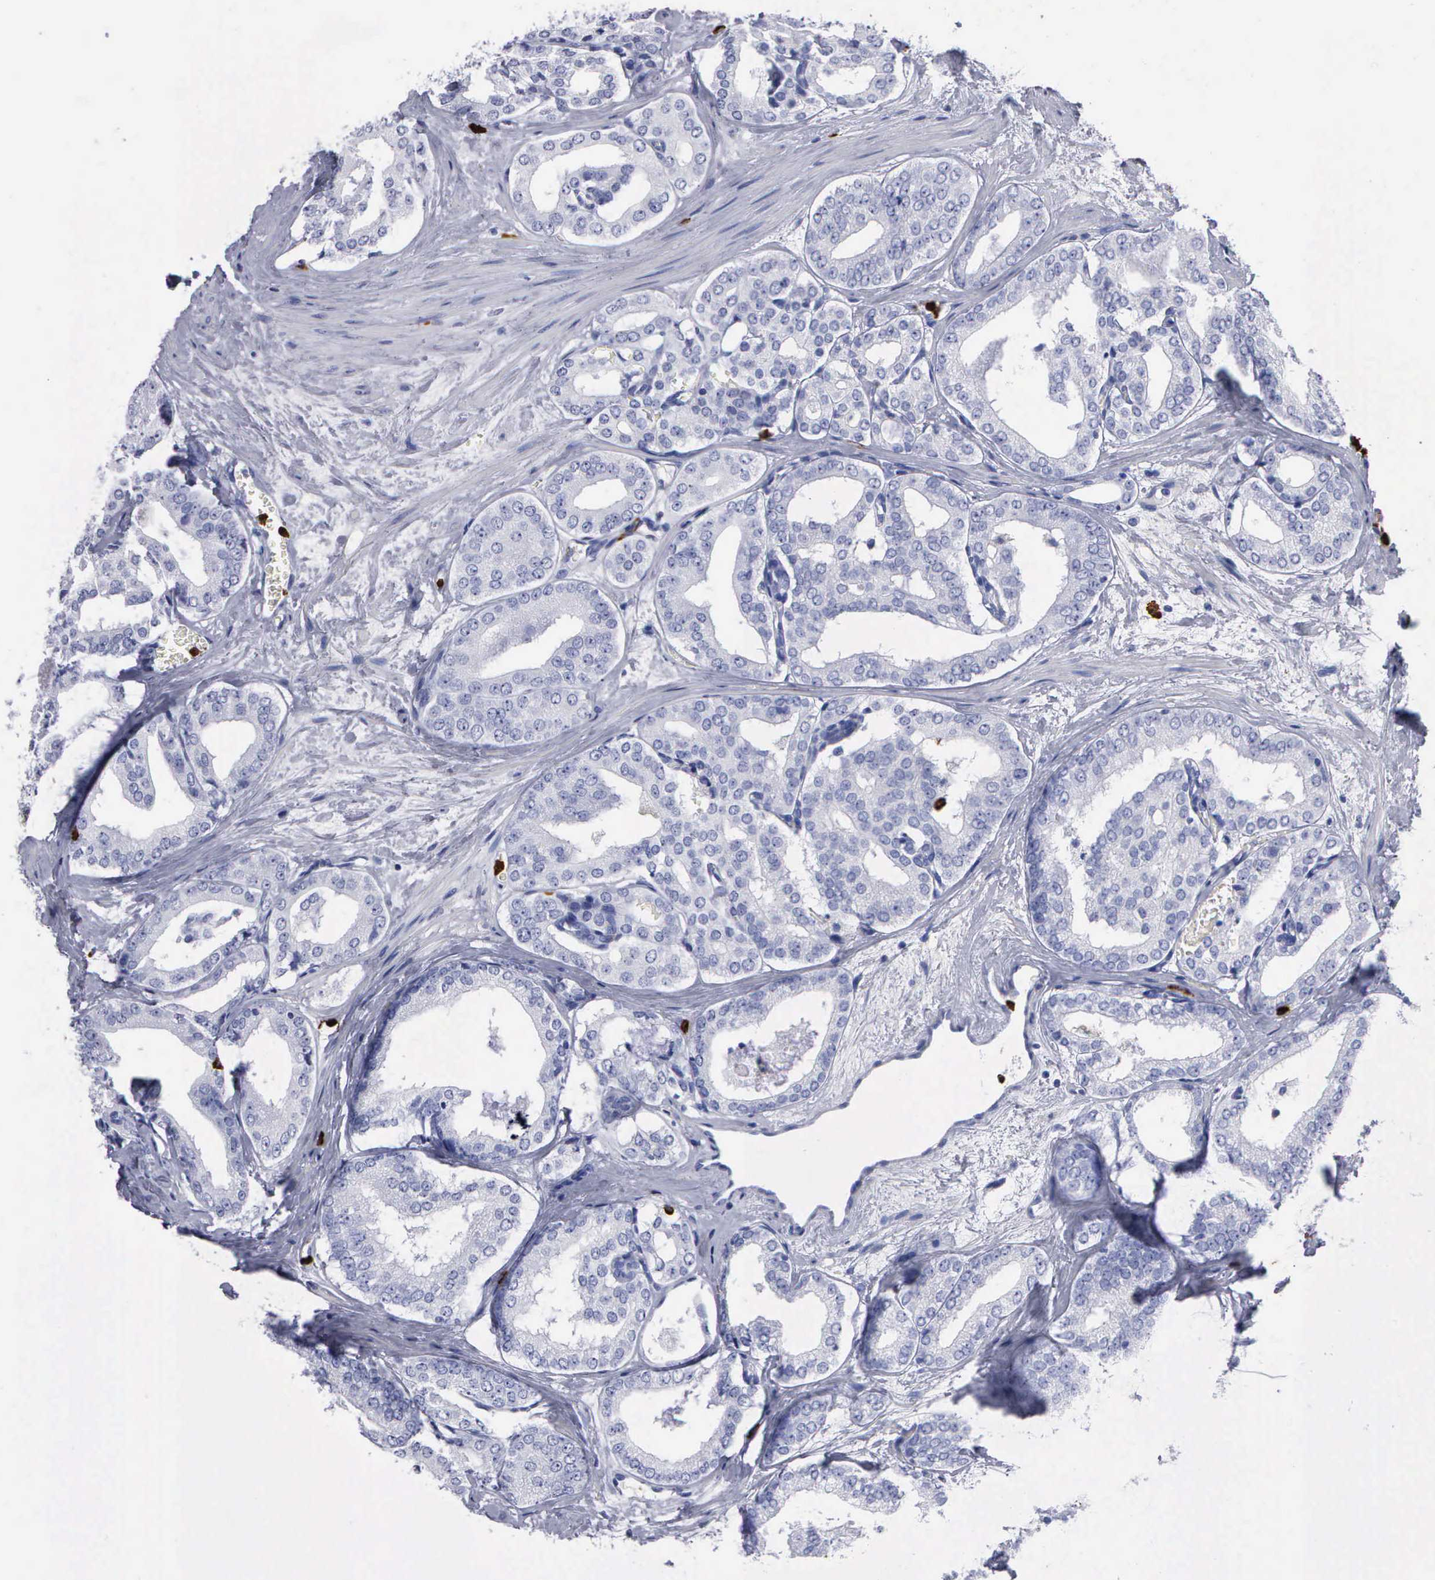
{"staining": {"intensity": "negative", "quantity": "none", "location": "none"}, "tissue": "prostate cancer", "cell_type": "Tumor cells", "image_type": "cancer", "snomed": [{"axis": "morphology", "description": "Adenocarcinoma, Medium grade"}, {"axis": "topography", "description": "Prostate"}], "caption": "An IHC photomicrograph of prostate medium-grade adenocarcinoma is shown. There is no staining in tumor cells of prostate medium-grade adenocarcinoma. The staining is performed using DAB brown chromogen with nuclei counter-stained in using hematoxylin.", "gene": "CTSG", "patient": {"sex": "male", "age": 79}}